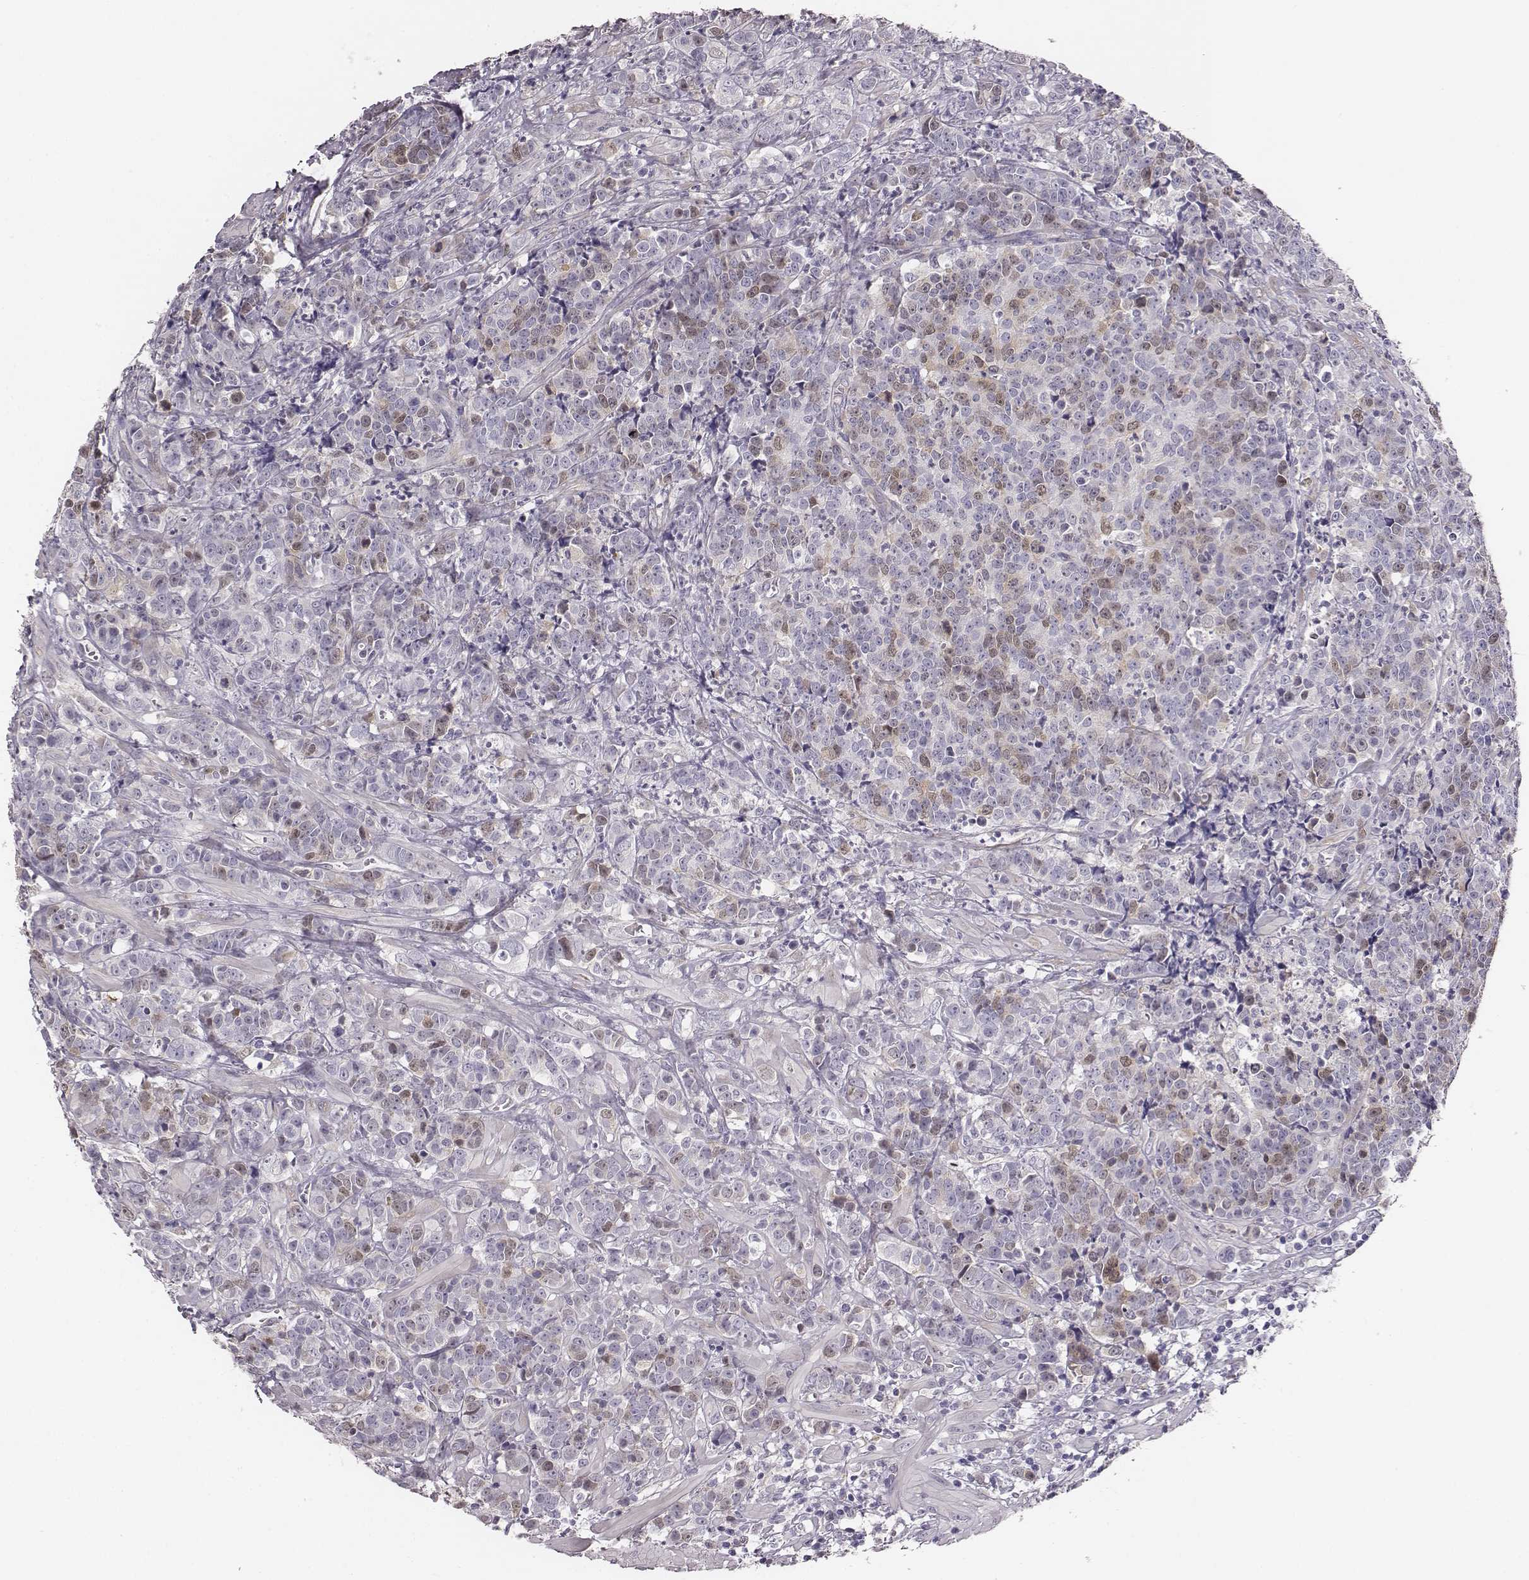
{"staining": {"intensity": "weak", "quantity": "<25%", "location": "nuclear"}, "tissue": "prostate cancer", "cell_type": "Tumor cells", "image_type": "cancer", "snomed": [{"axis": "morphology", "description": "Adenocarcinoma, NOS"}, {"axis": "topography", "description": "Prostate"}], "caption": "IHC photomicrograph of neoplastic tissue: human prostate adenocarcinoma stained with DAB (3,3'-diaminobenzidine) demonstrates no significant protein positivity in tumor cells.", "gene": "PBK", "patient": {"sex": "male", "age": 67}}